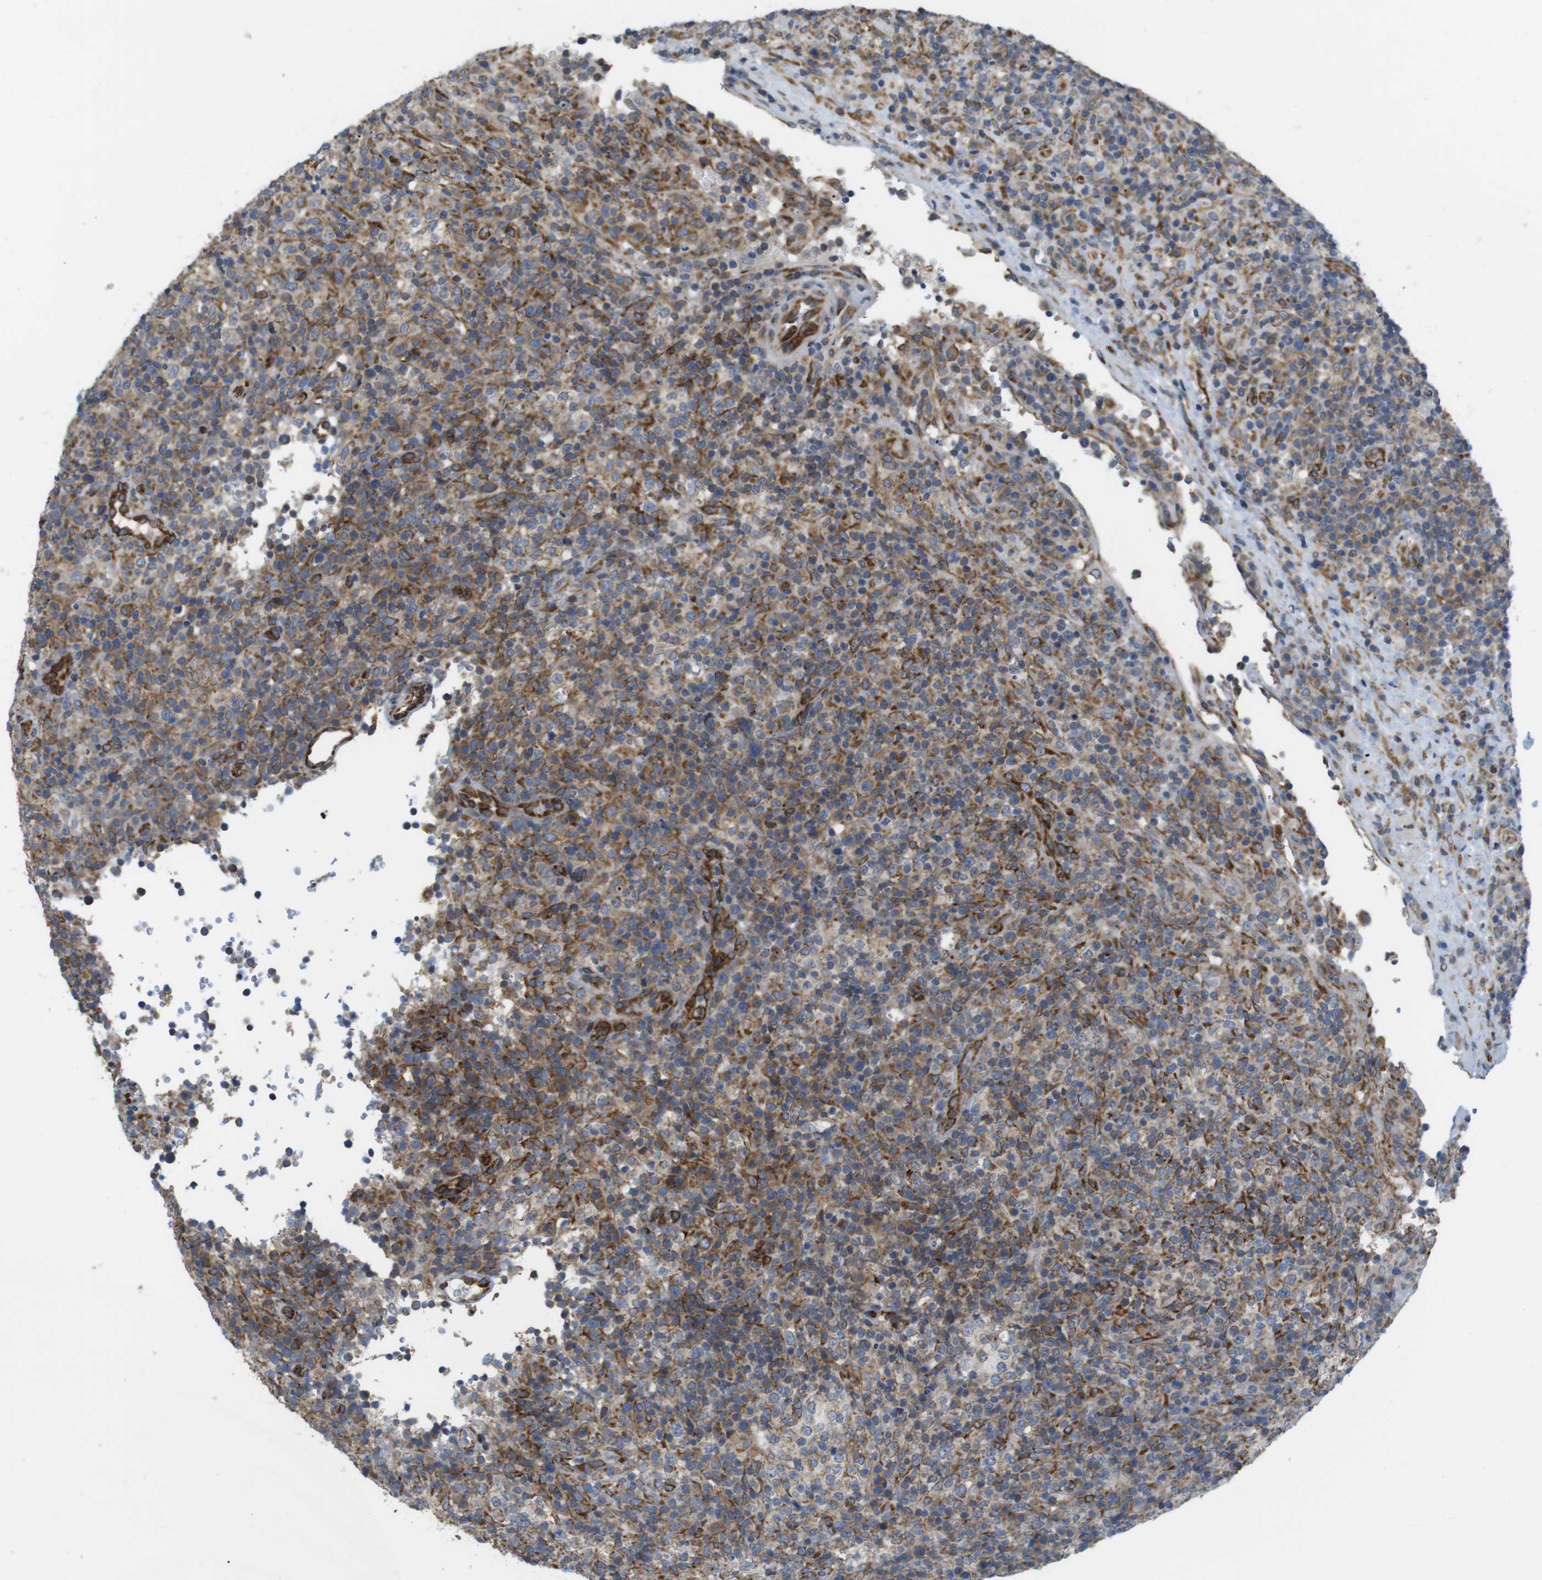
{"staining": {"intensity": "moderate", "quantity": "25%-75%", "location": "cytoplasmic/membranous"}, "tissue": "lymphoma", "cell_type": "Tumor cells", "image_type": "cancer", "snomed": [{"axis": "morphology", "description": "Malignant lymphoma, non-Hodgkin's type, High grade"}, {"axis": "topography", "description": "Lymph node"}], "caption": "Immunohistochemical staining of human malignant lymphoma, non-Hodgkin's type (high-grade) displays medium levels of moderate cytoplasmic/membranous protein staining in about 25%-75% of tumor cells.", "gene": "PCNX2", "patient": {"sex": "female", "age": 76}}